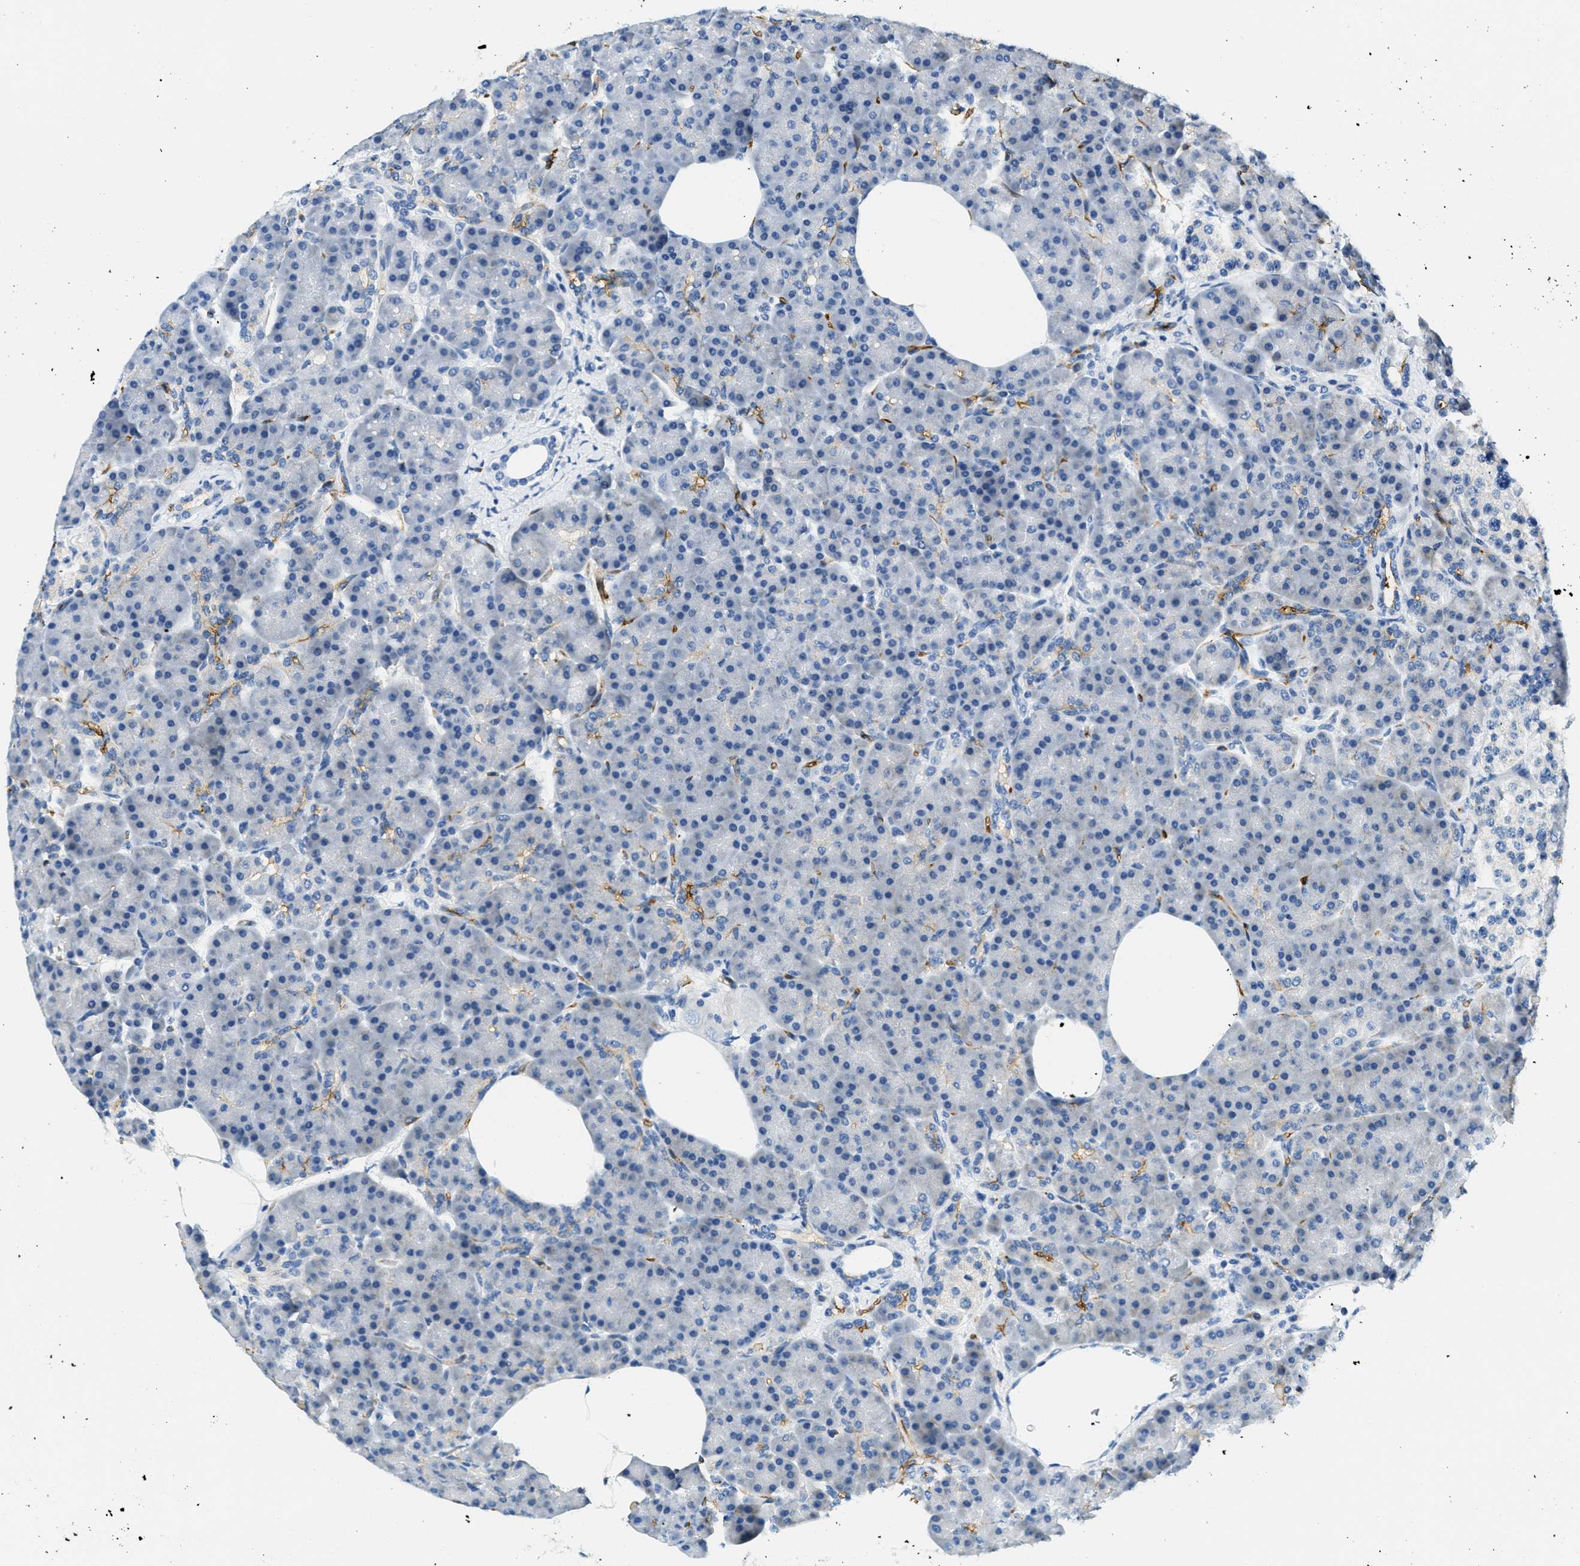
{"staining": {"intensity": "negative", "quantity": "none", "location": "none"}, "tissue": "pancreas", "cell_type": "Exocrine glandular cells", "image_type": "normal", "snomed": [{"axis": "morphology", "description": "Normal tissue, NOS"}, {"axis": "topography", "description": "Pancreas"}], "caption": "Immunohistochemistry histopathology image of unremarkable human pancreas stained for a protein (brown), which exhibits no expression in exocrine glandular cells.", "gene": "CA4", "patient": {"sex": "female", "age": 70}}